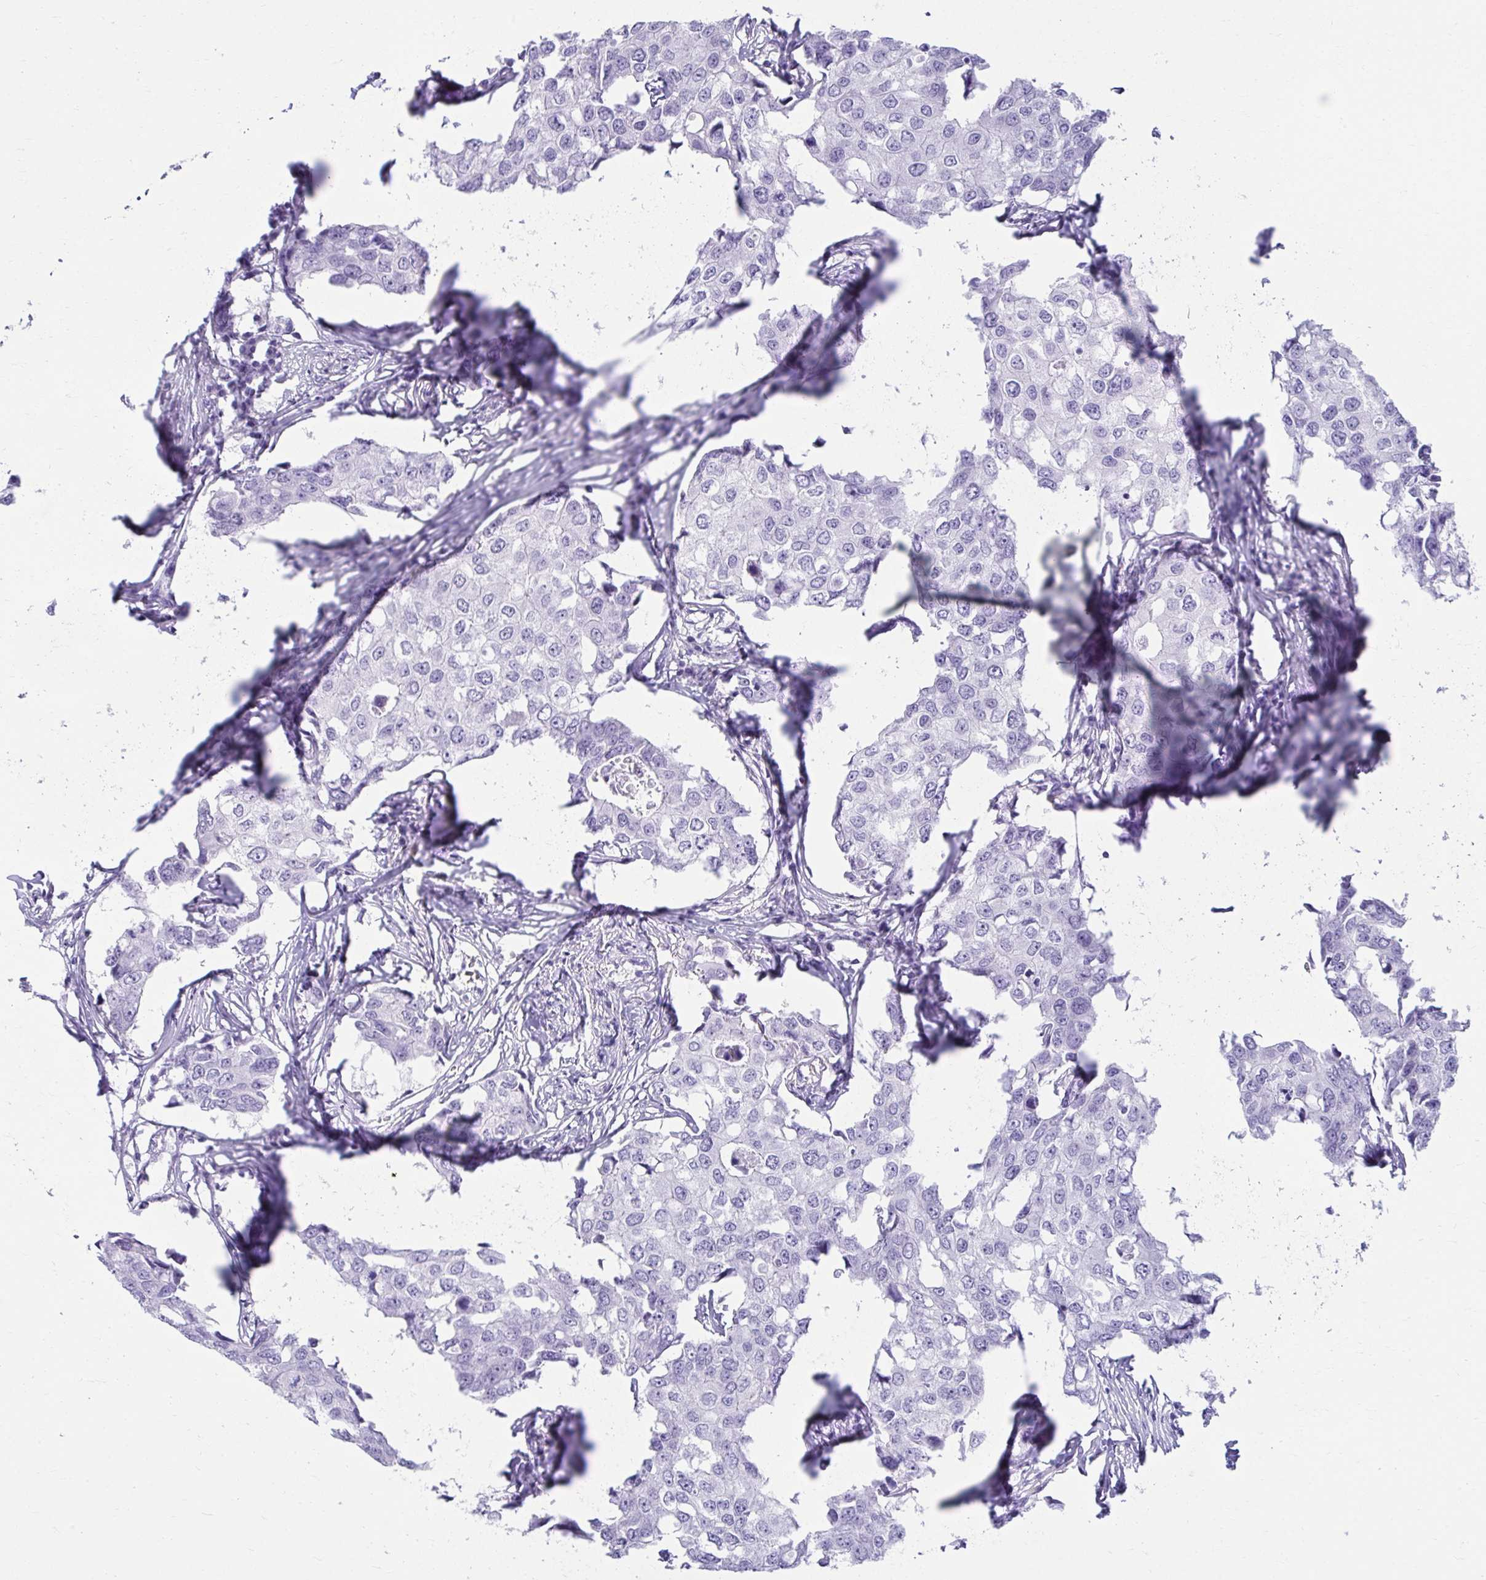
{"staining": {"intensity": "negative", "quantity": "none", "location": "none"}, "tissue": "breast cancer", "cell_type": "Tumor cells", "image_type": "cancer", "snomed": [{"axis": "morphology", "description": "Duct carcinoma"}, {"axis": "topography", "description": "Breast"}], "caption": "Intraductal carcinoma (breast) stained for a protein using IHC shows no expression tumor cells.", "gene": "ATP4B", "patient": {"sex": "female", "age": 27}}